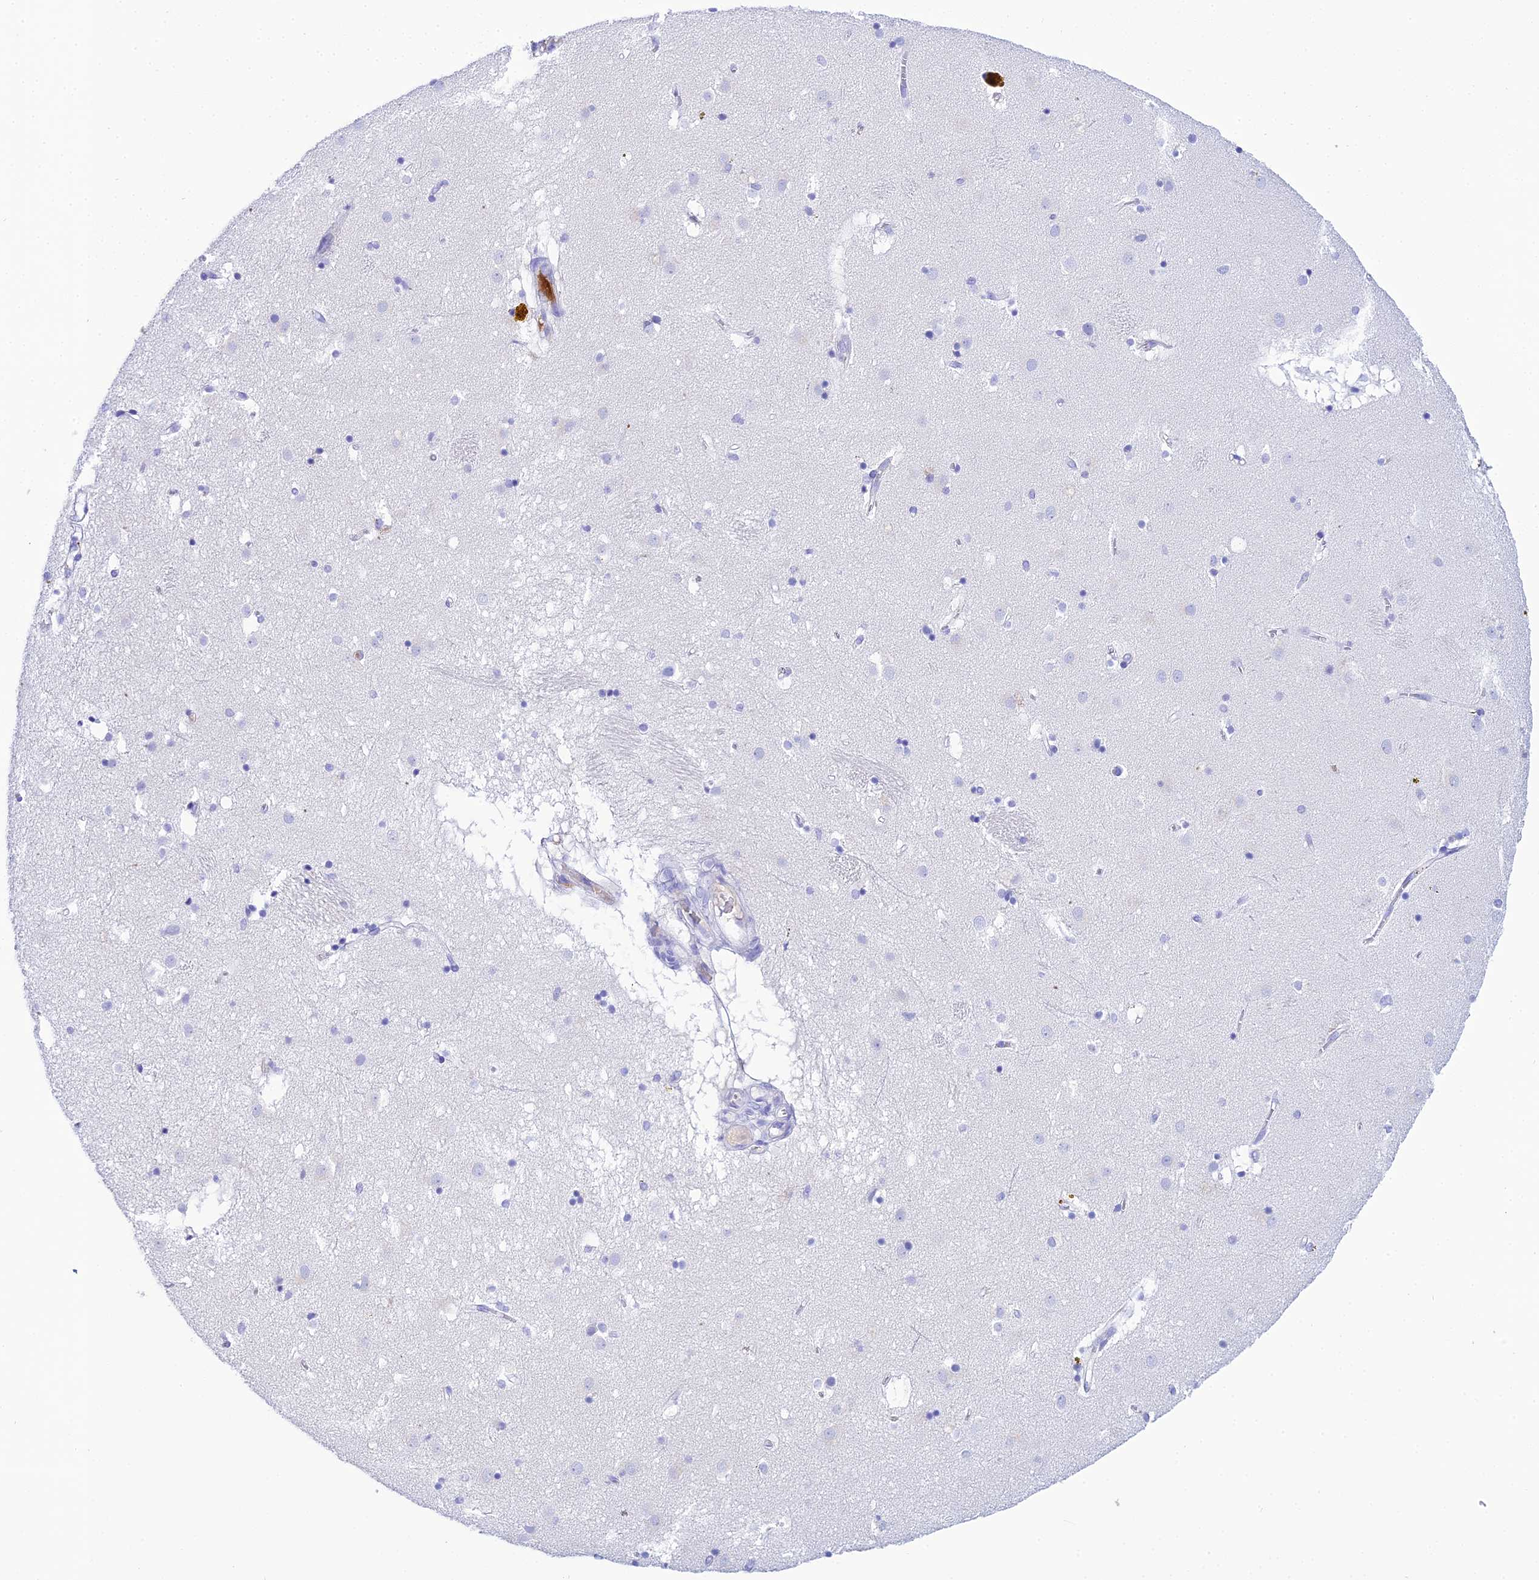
{"staining": {"intensity": "negative", "quantity": "none", "location": "none"}, "tissue": "caudate", "cell_type": "Glial cells", "image_type": "normal", "snomed": [{"axis": "morphology", "description": "Normal tissue, NOS"}, {"axis": "topography", "description": "Lateral ventricle wall"}], "caption": "This is an immunohistochemistry (IHC) micrograph of unremarkable caudate. There is no staining in glial cells.", "gene": "CELA3A", "patient": {"sex": "male", "age": 70}}